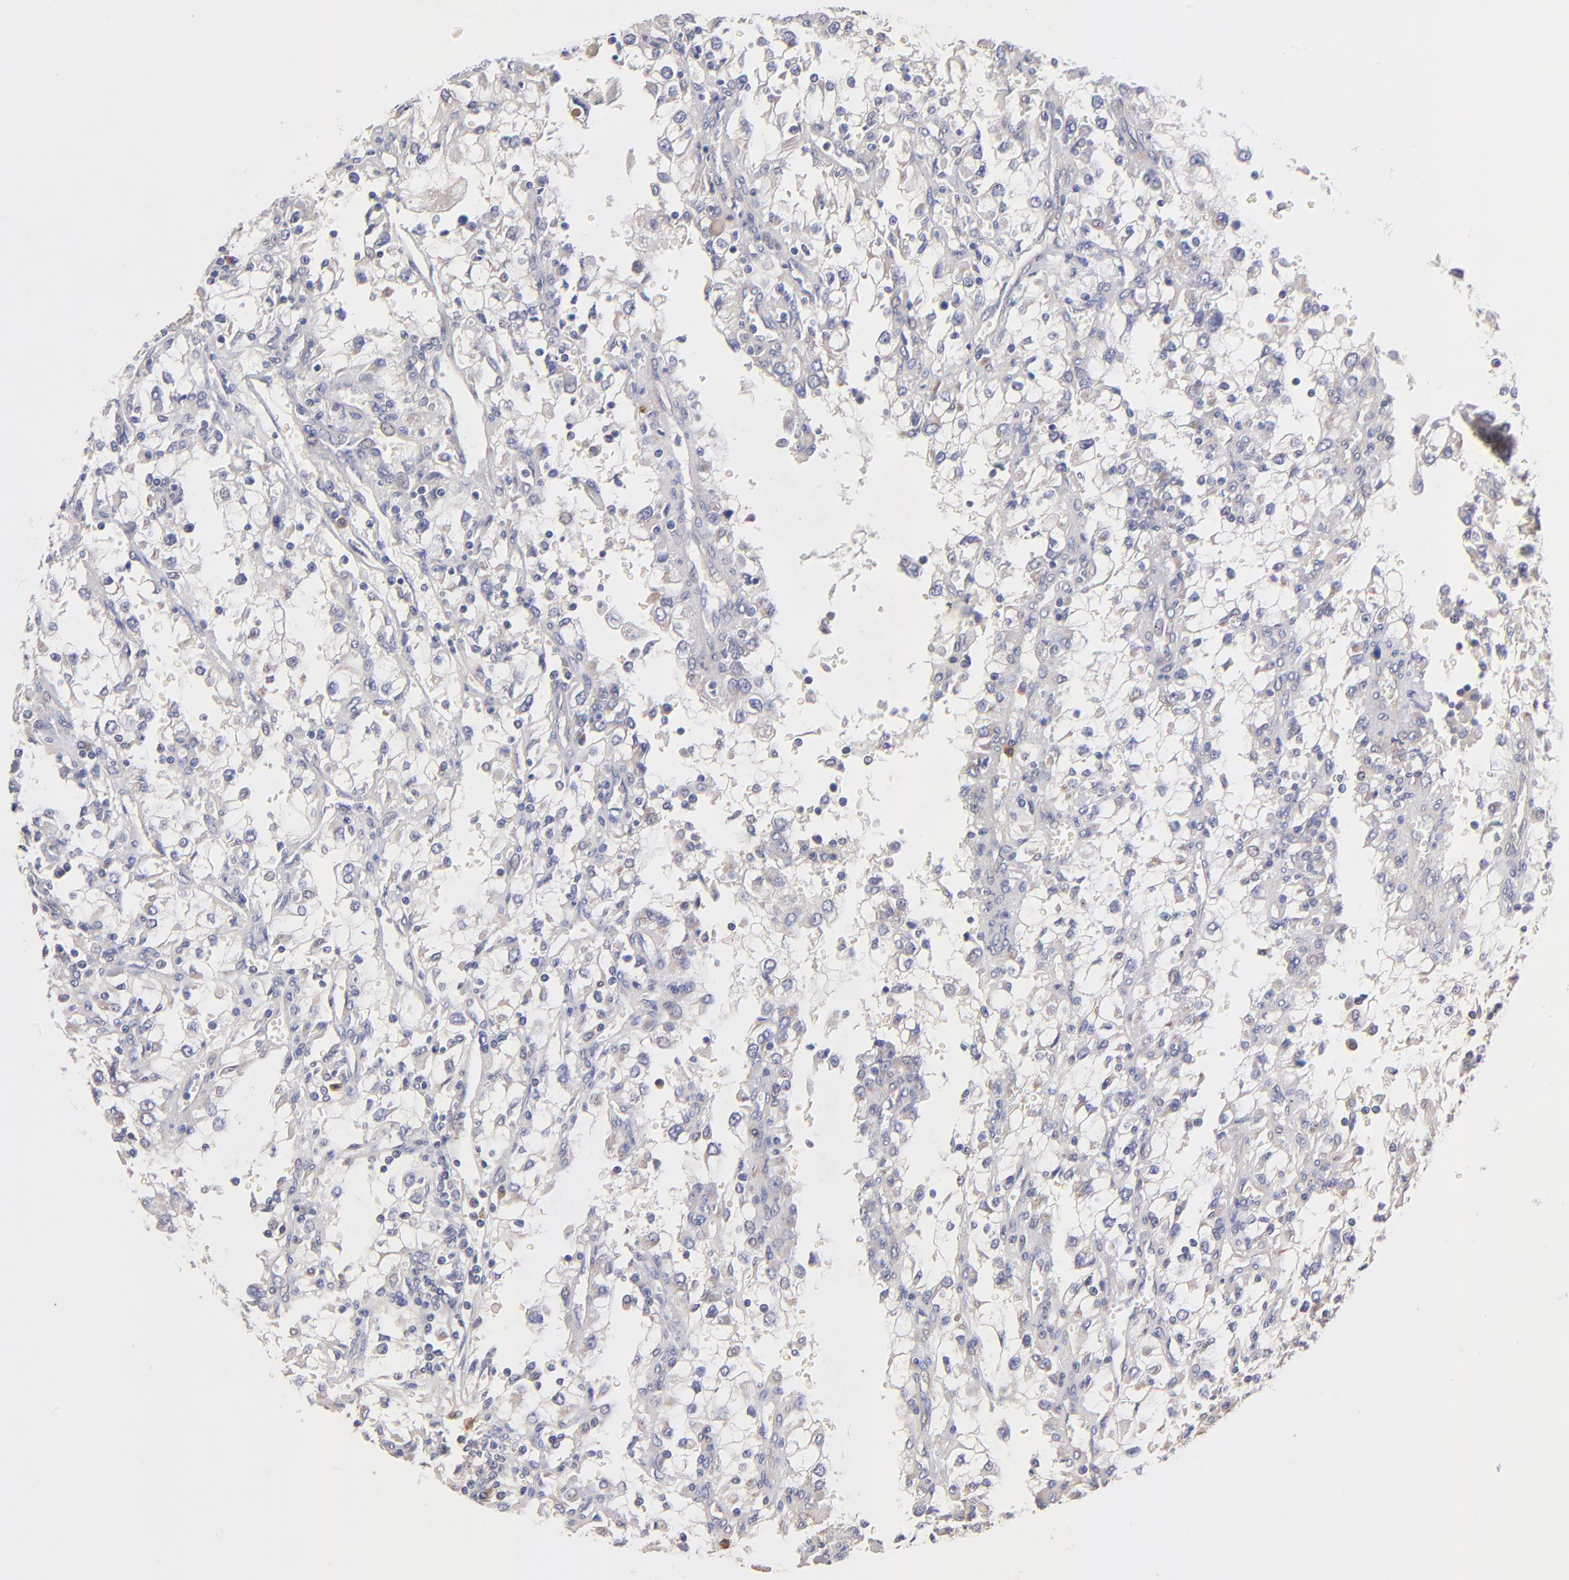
{"staining": {"intensity": "negative", "quantity": "none", "location": "none"}, "tissue": "renal cancer", "cell_type": "Tumor cells", "image_type": "cancer", "snomed": [{"axis": "morphology", "description": "Adenocarcinoma, NOS"}, {"axis": "topography", "description": "Kidney"}], "caption": "Renal adenocarcinoma stained for a protein using immunohistochemistry (IHC) shows no expression tumor cells.", "gene": "ASB7", "patient": {"sex": "female", "age": 52}}